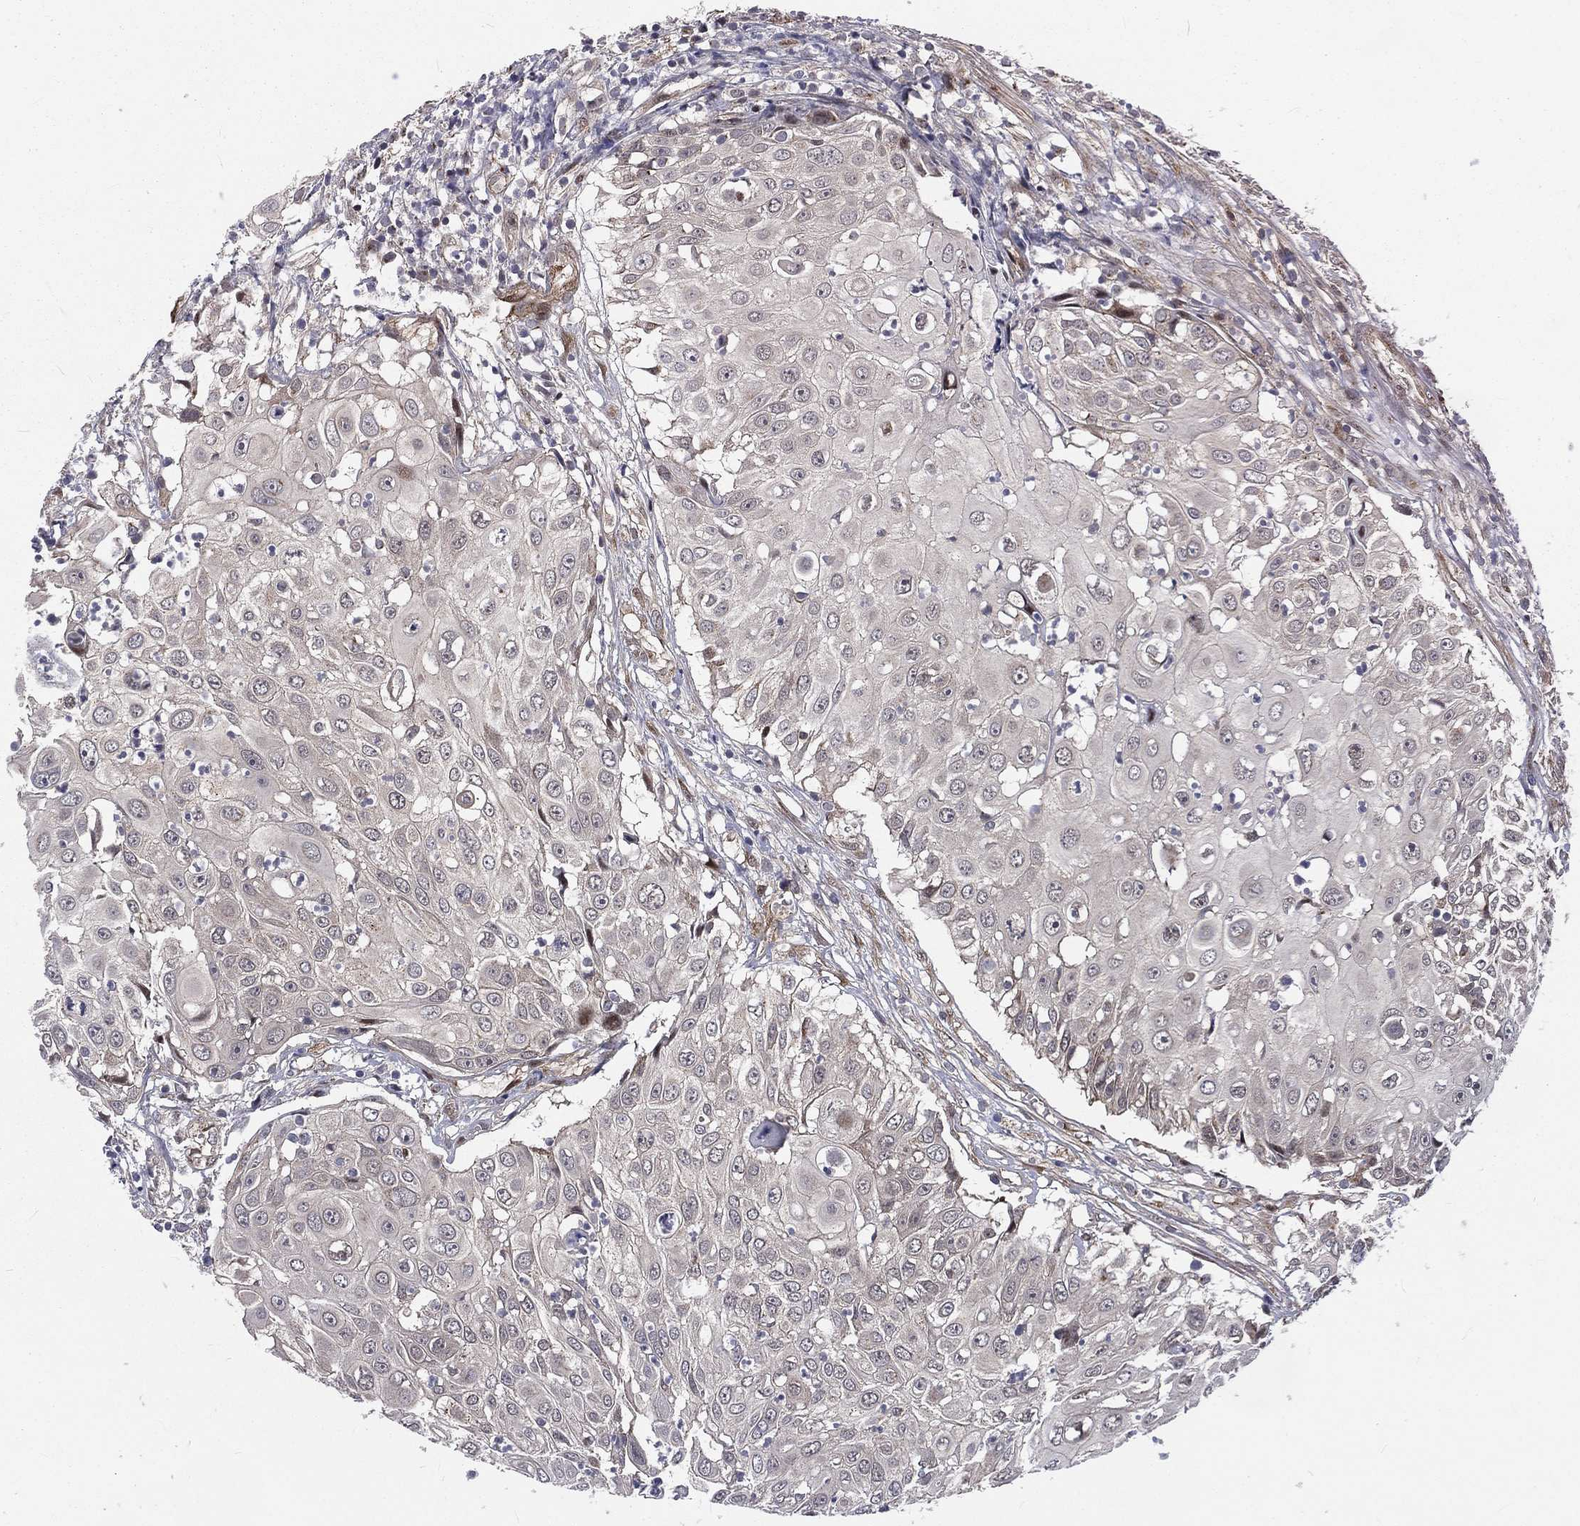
{"staining": {"intensity": "negative", "quantity": "none", "location": "none"}, "tissue": "urothelial cancer", "cell_type": "Tumor cells", "image_type": "cancer", "snomed": [{"axis": "morphology", "description": "Urothelial carcinoma, High grade"}, {"axis": "topography", "description": "Urinary bladder"}], "caption": "Immunohistochemical staining of human high-grade urothelial carcinoma reveals no significant expression in tumor cells.", "gene": "ARL3", "patient": {"sex": "female", "age": 79}}